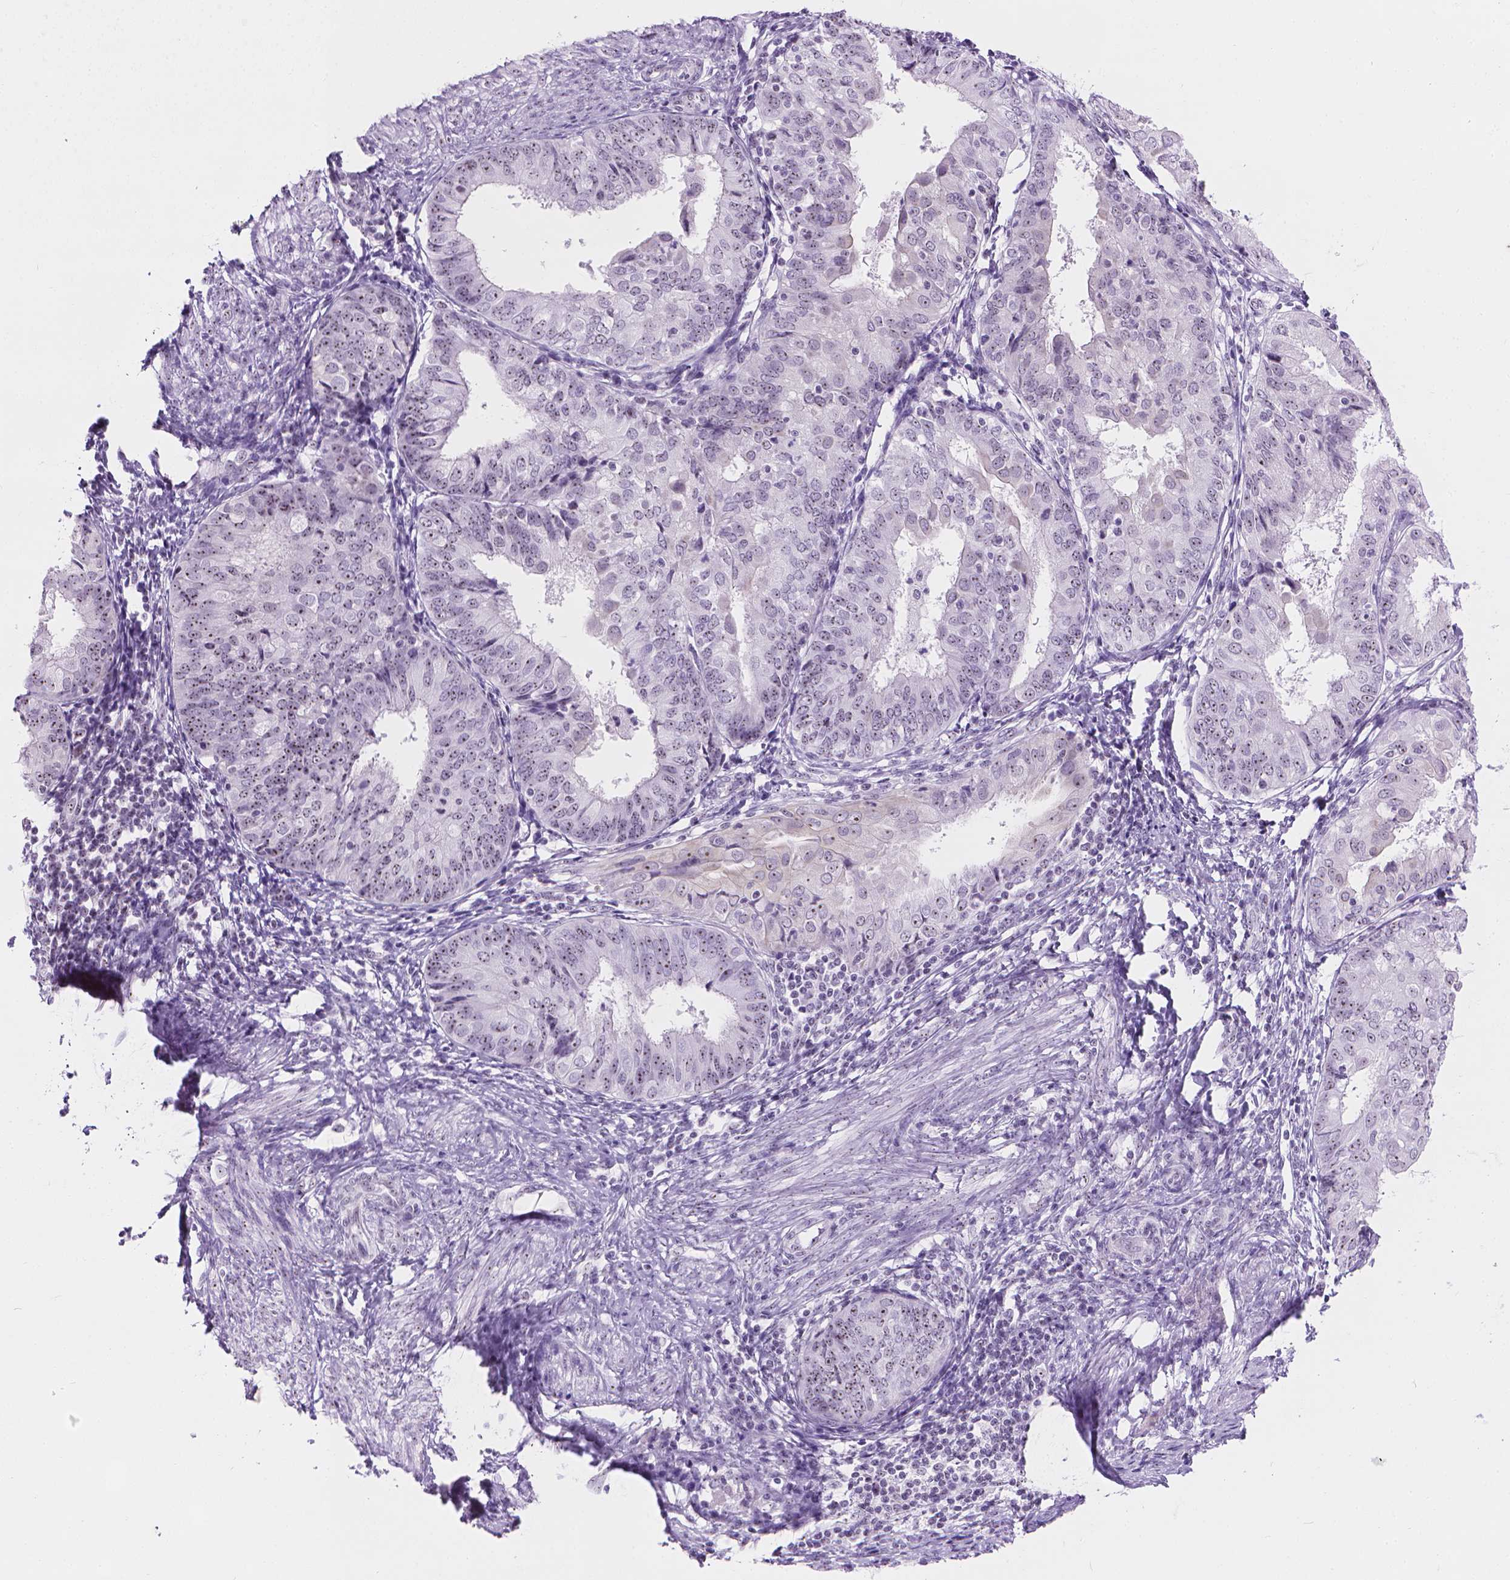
{"staining": {"intensity": "weak", "quantity": "<25%", "location": "nuclear"}, "tissue": "endometrial cancer", "cell_type": "Tumor cells", "image_type": "cancer", "snomed": [{"axis": "morphology", "description": "Adenocarcinoma, NOS"}, {"axis": "topography", "description": "Endometrium"}], "caption": "Protein analysis of endometrial cancer shows no significant staining in tumor cells. Brightfield microscopy of IHC stained with DAB (brown) and hematoxylin (blue), captured at high magnification.", "gene": "NOL7", "patient": {"sex": "female", "age": 68}}